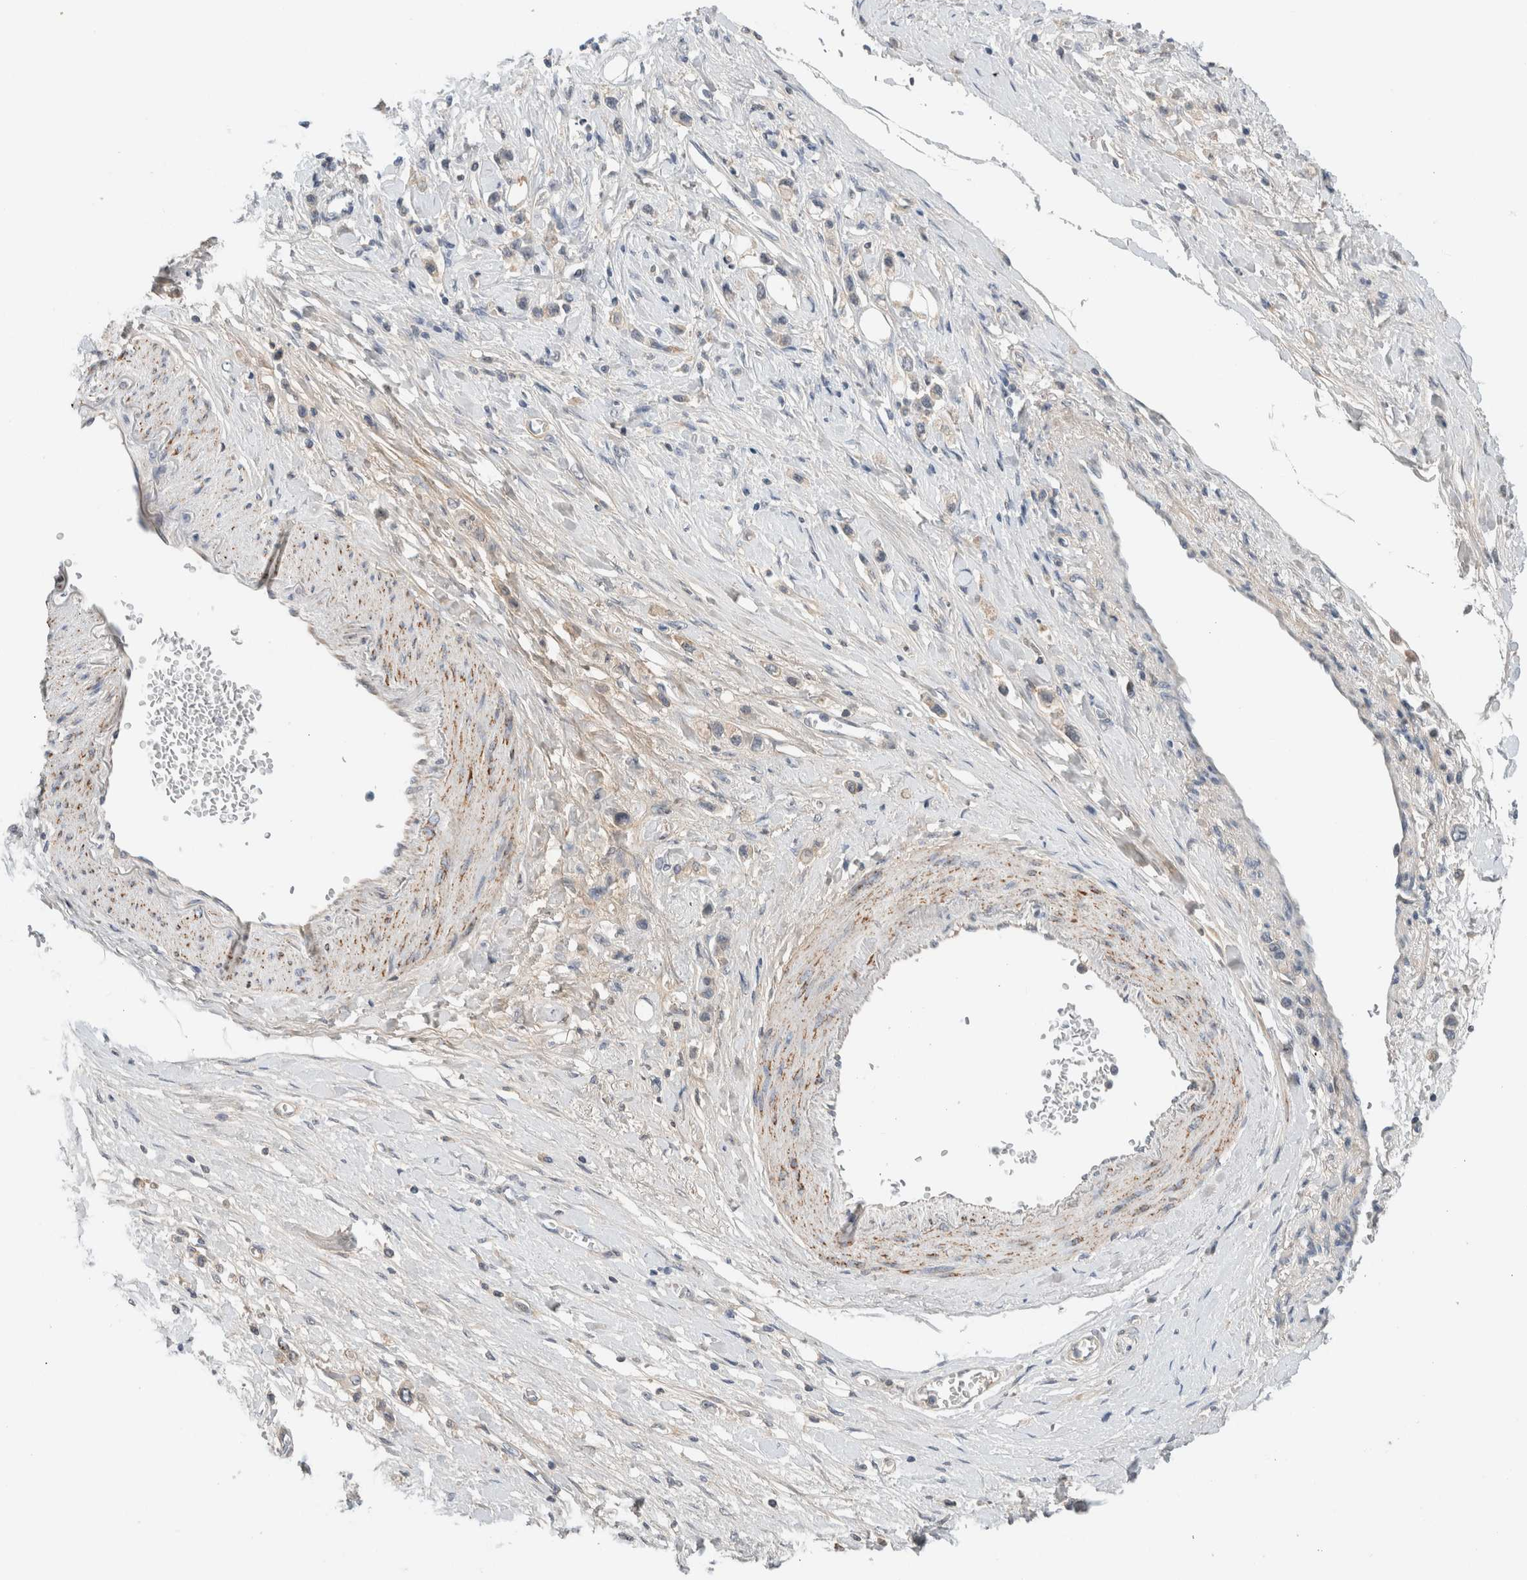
{"staining": {"intensity": "negative", "quantity": "none", "location": "none"}, "tissue": "stomach cancer", "cell_type": "Tumor cells", "image_type": "cancer", "snomed": [{"axis": "morphology", "description": "Adenocarcinoma, NOS"}, {"axis": "topography", "description": "Stomach"}], "caption": "Immunohistochemistry image of neoplastic tissue: human stomach cancer stained with DAB (3,3'-diaminobenzidine) reveals no significant protein positivity in tumor cells. (DAB (3,3'-diaminobenzidine) immunohistochemistry, high magnification).", "gene": "HCN3", "patient": {"sex": "female", "age": 65}}